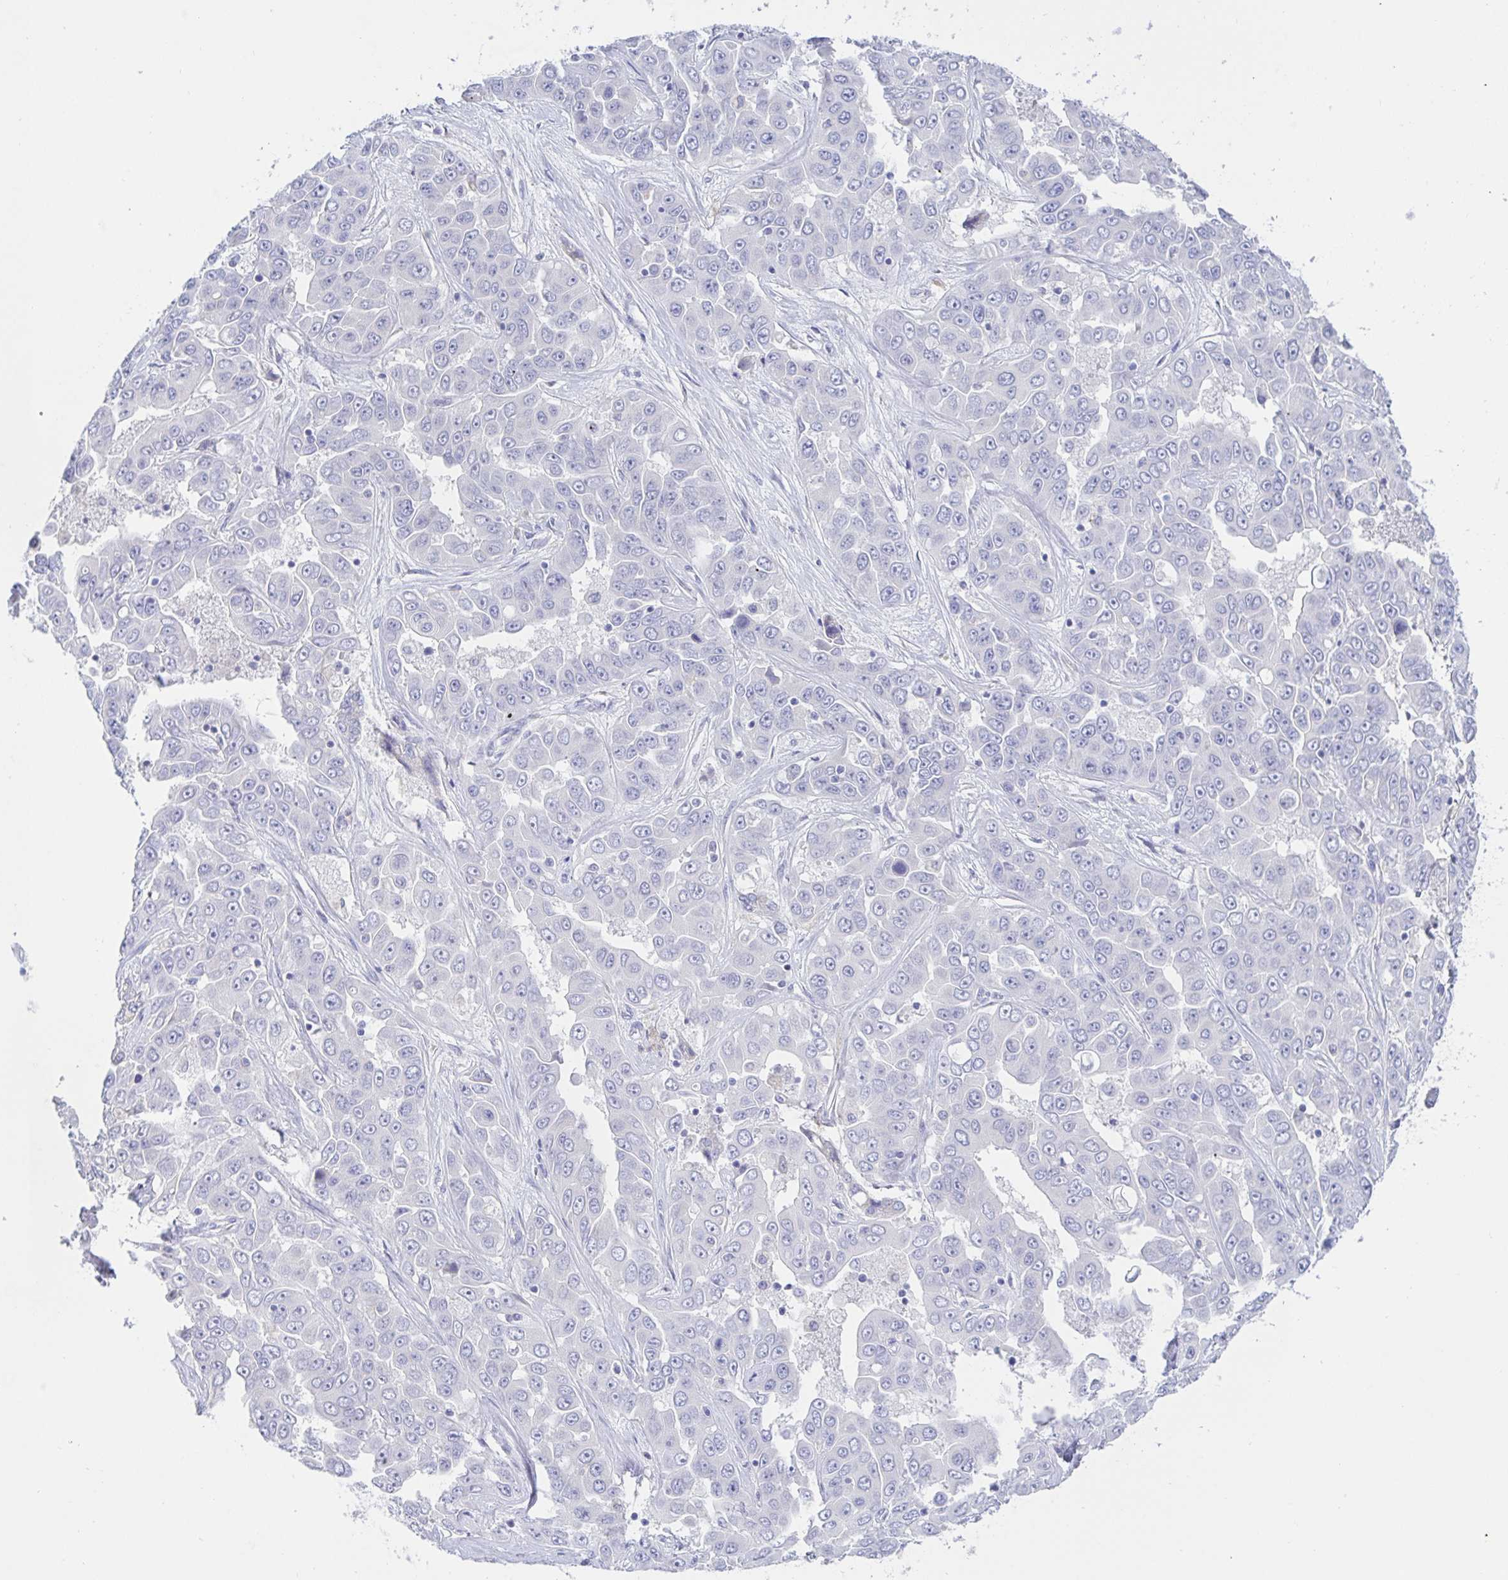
{"staining": {"intensity": "negative", "quantity": "none", "location": "none"}, "tissue": "liver cancer", "cell_type": "Tumor cells", "image_type": "cancer", "snomed": [{"axis": "morphology", "description": "Cholangiocarcinoma"}, {"axis": "topography", "description": "Liver"}], "caption": "This is a photomicrograph of IHC staining of liver cancer (cholangiocarcinoma), which shows no expression in tumor cells.", "gene": "SIAH3", "patient": {"sex": "female", "age": 52}}